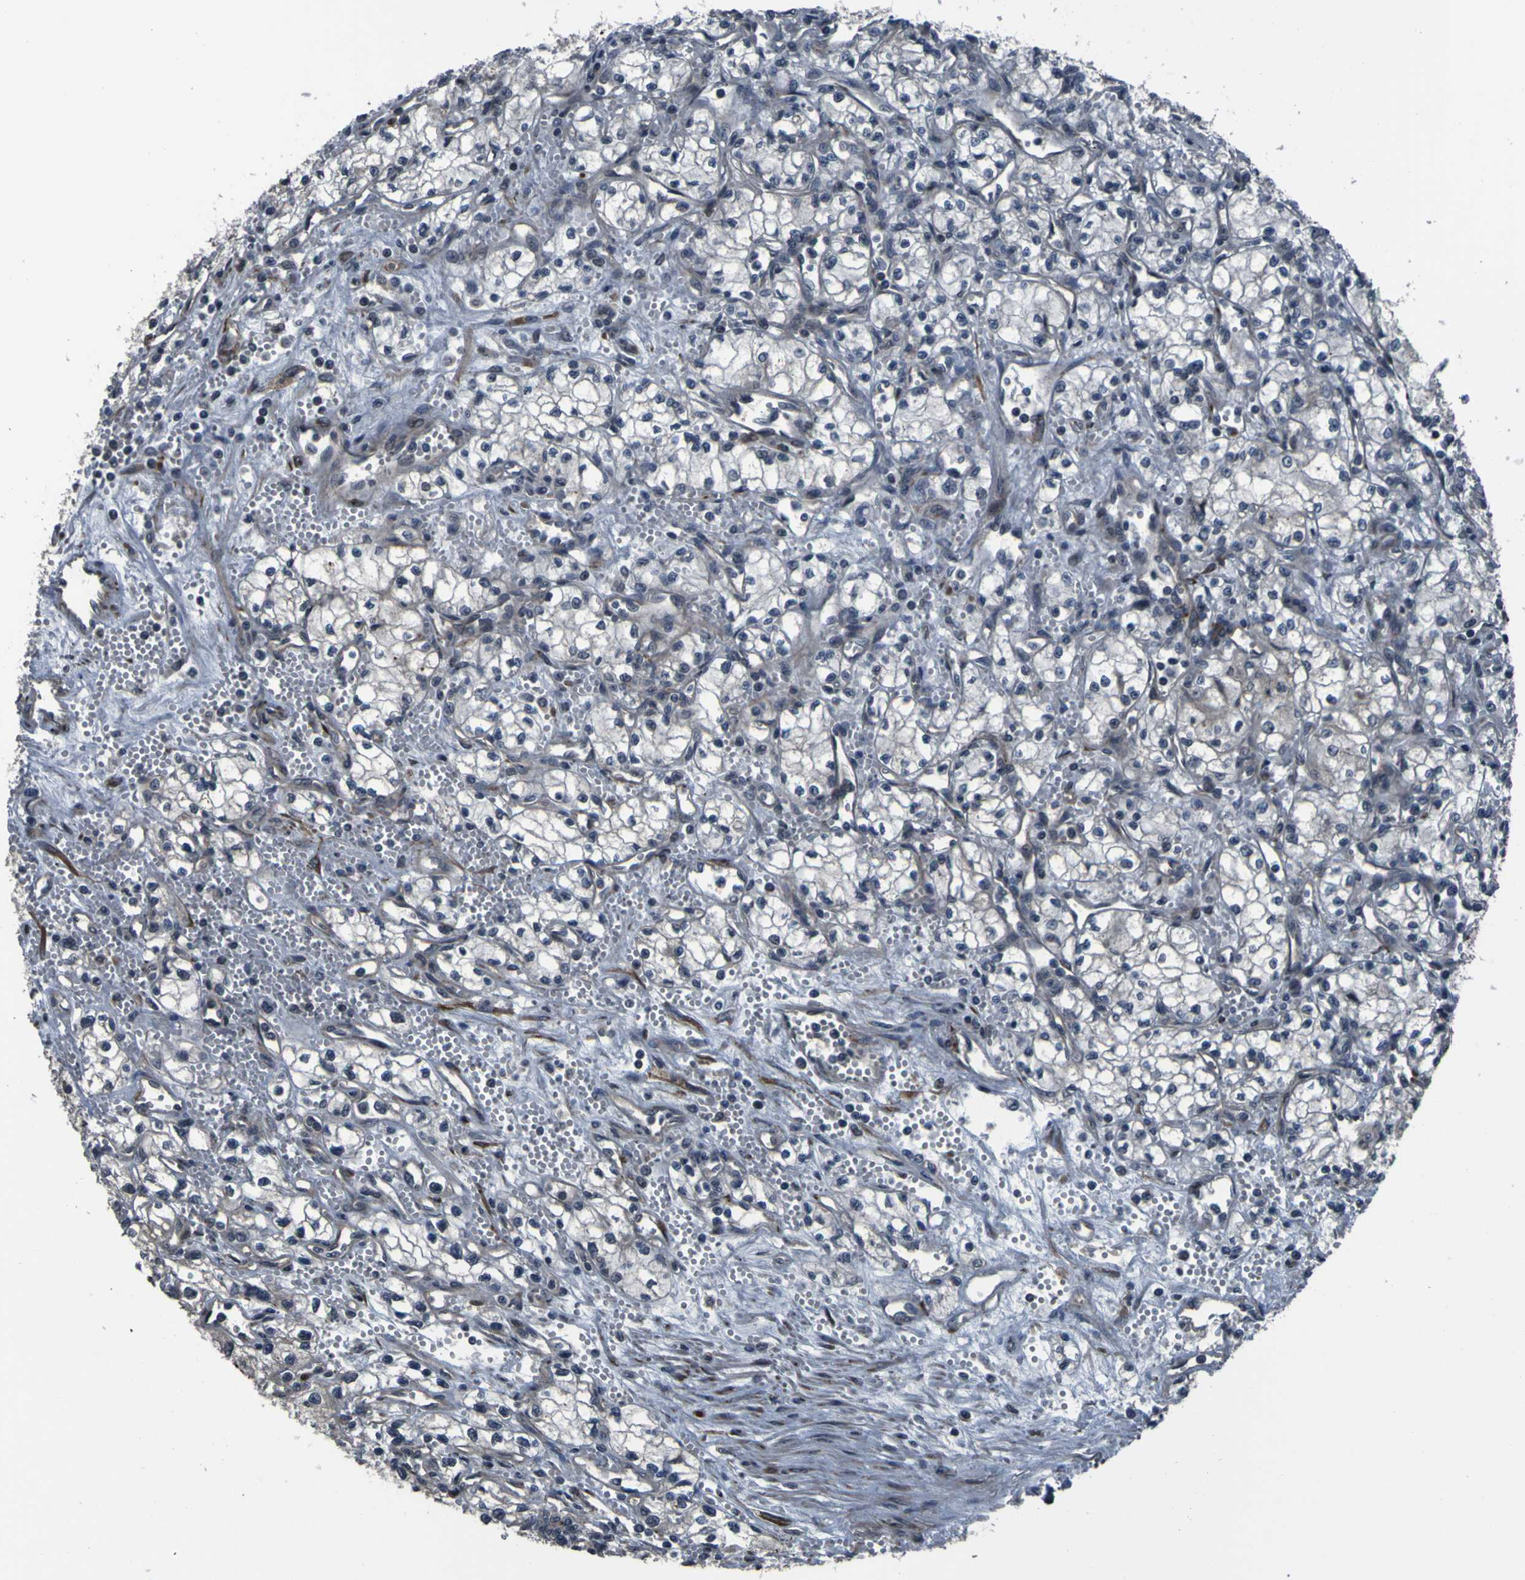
{"staining": {"intensity": "negative", "quantity": "none", "location": "none"}, "tissue": "renal cancer", "cell_type": "Tumor cells", "image_type": "cancer", "snomed": [{"axis": "morphology", "description": "Normal tissue, NOS"}, {"axis": "morphology", "description": "Adenocarcinoma, NOS"}, {"axis": "topography", "description": "Kidney"}], "caption": "An image of renal cancer (adenocarcinoma) stained for a protein shows no brown staining in tumor cells. (Stains: DAB (3,3'-diaminobenzidine) IHC with hematoxylin counter stain, Microscopy: brightfield microscopy at high magnification).", "gene": "OSTM1", "patient": {"sex": "male", "age": 59}}